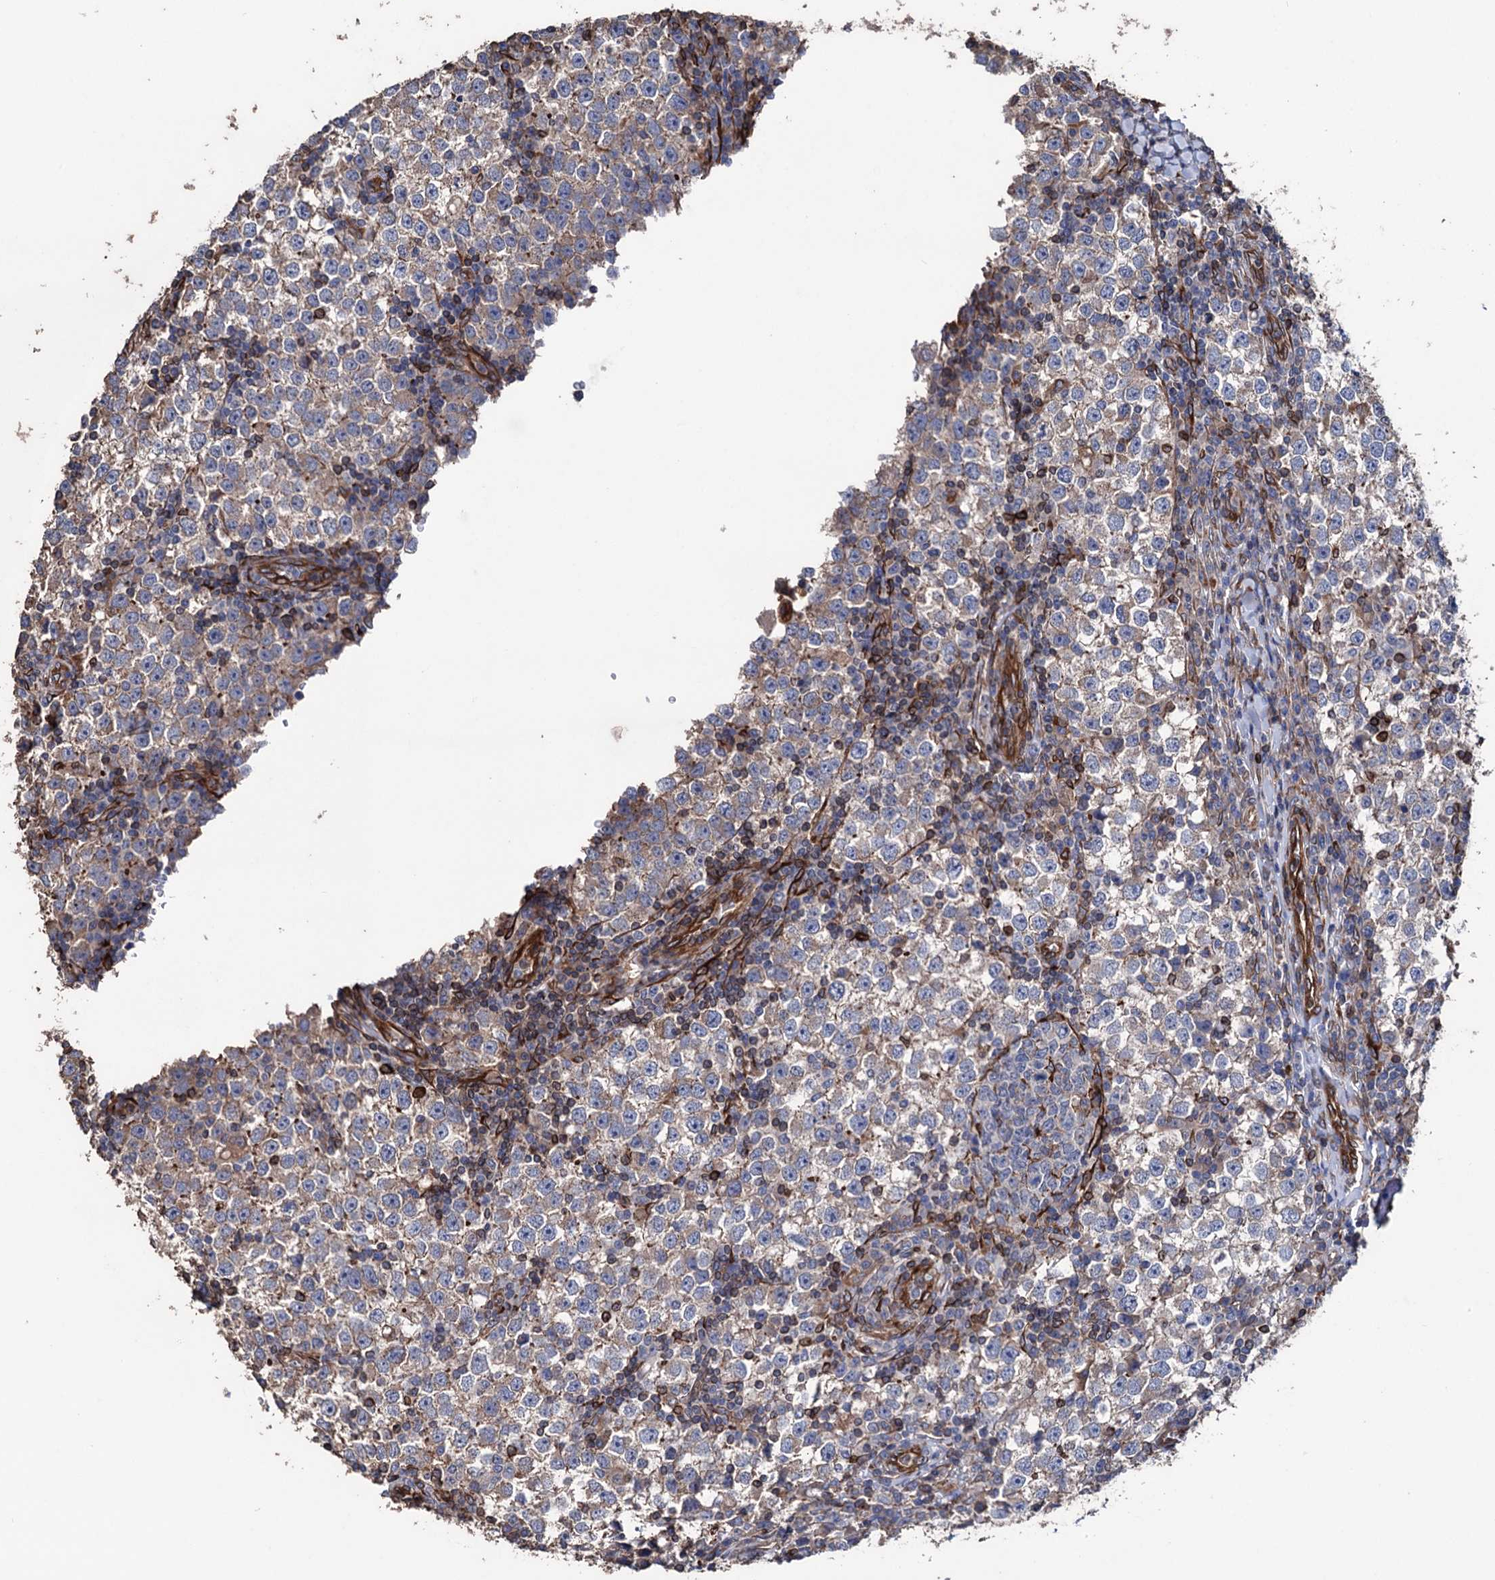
{"staining": {"intensity": "weak", "quantity": "25%-75%", "location": "cytoplasmic/membranous"}, "tissue": "testis cancer", "cell_type": "Tumor cells", "image_type": "cancer", "snomed": [{"axis": "morphology", "description": "Seminoma, NOS"}, {"axis": "topography", "description": "Testis"}], "caption": "A histopathology image showing weak cytoplasmic/membranous staining in approximately 25%-75% of tumor cells in seminoma (testis), as visualized by brown immunohistochemical staining.", "gene": "STING1", "patient": {"sex": "male", "age": 65}}